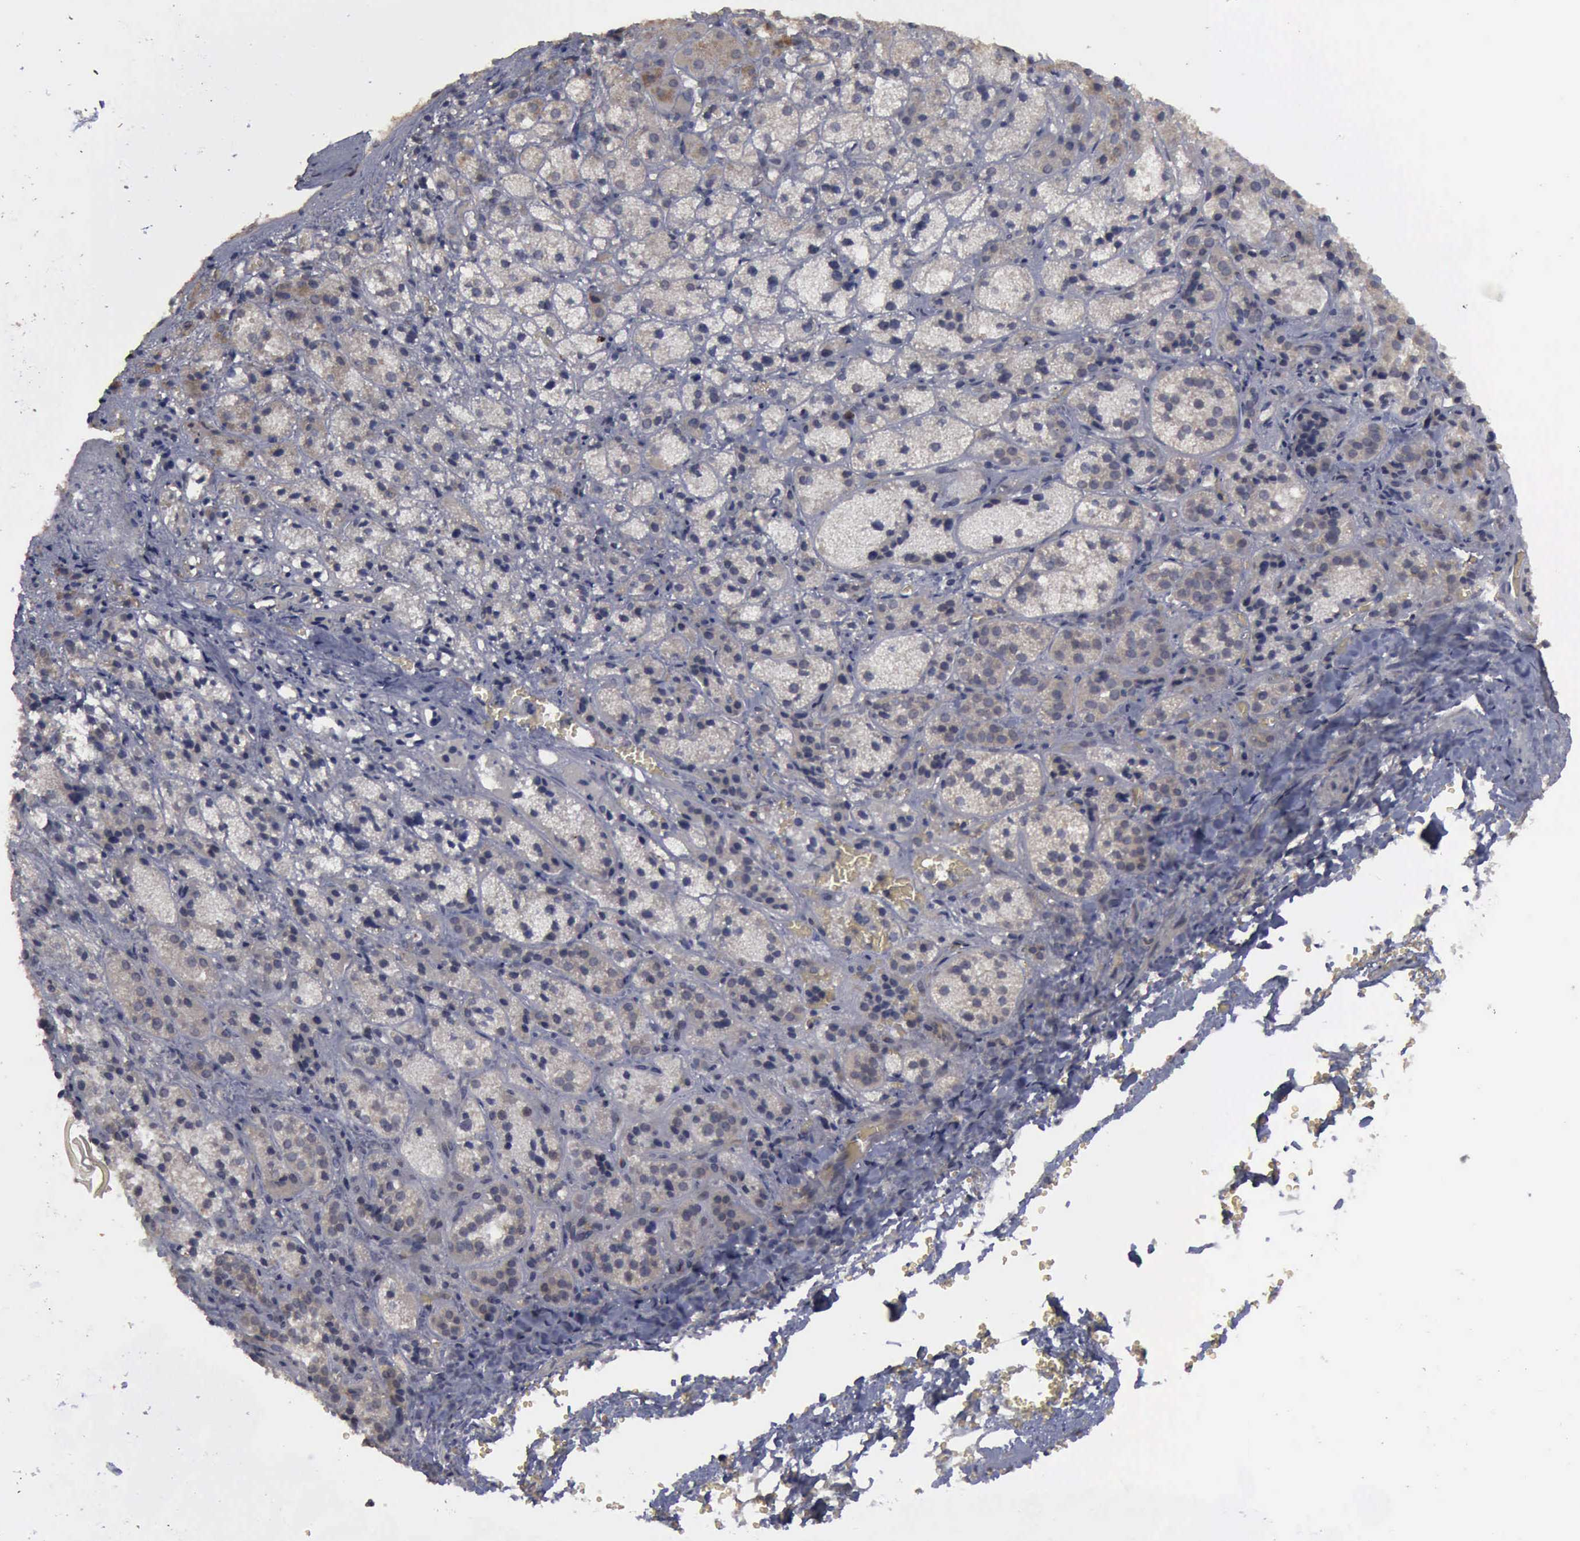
{"staining": {"intensity": "weak", "quantity": "<25%", "location": "cytoplasmic/membranous"}, "tissue": "adrenal gland", "cell_type": "Glandular cells", "image_type": "normal", "snomed": [{"axis": "morphology", "description": "Normal tissue, NOS"}, {"axis": "topography", "description": "Adrenal gland"}], "caption": "This is a micrograph of immunohistochemistry staining of unremarkable adrenal gland, which shows no expression in glandular cells. (DAB IHC, high magnification).", "gene": "CRKL", "patient": {"sex": "female", "age": 71}}